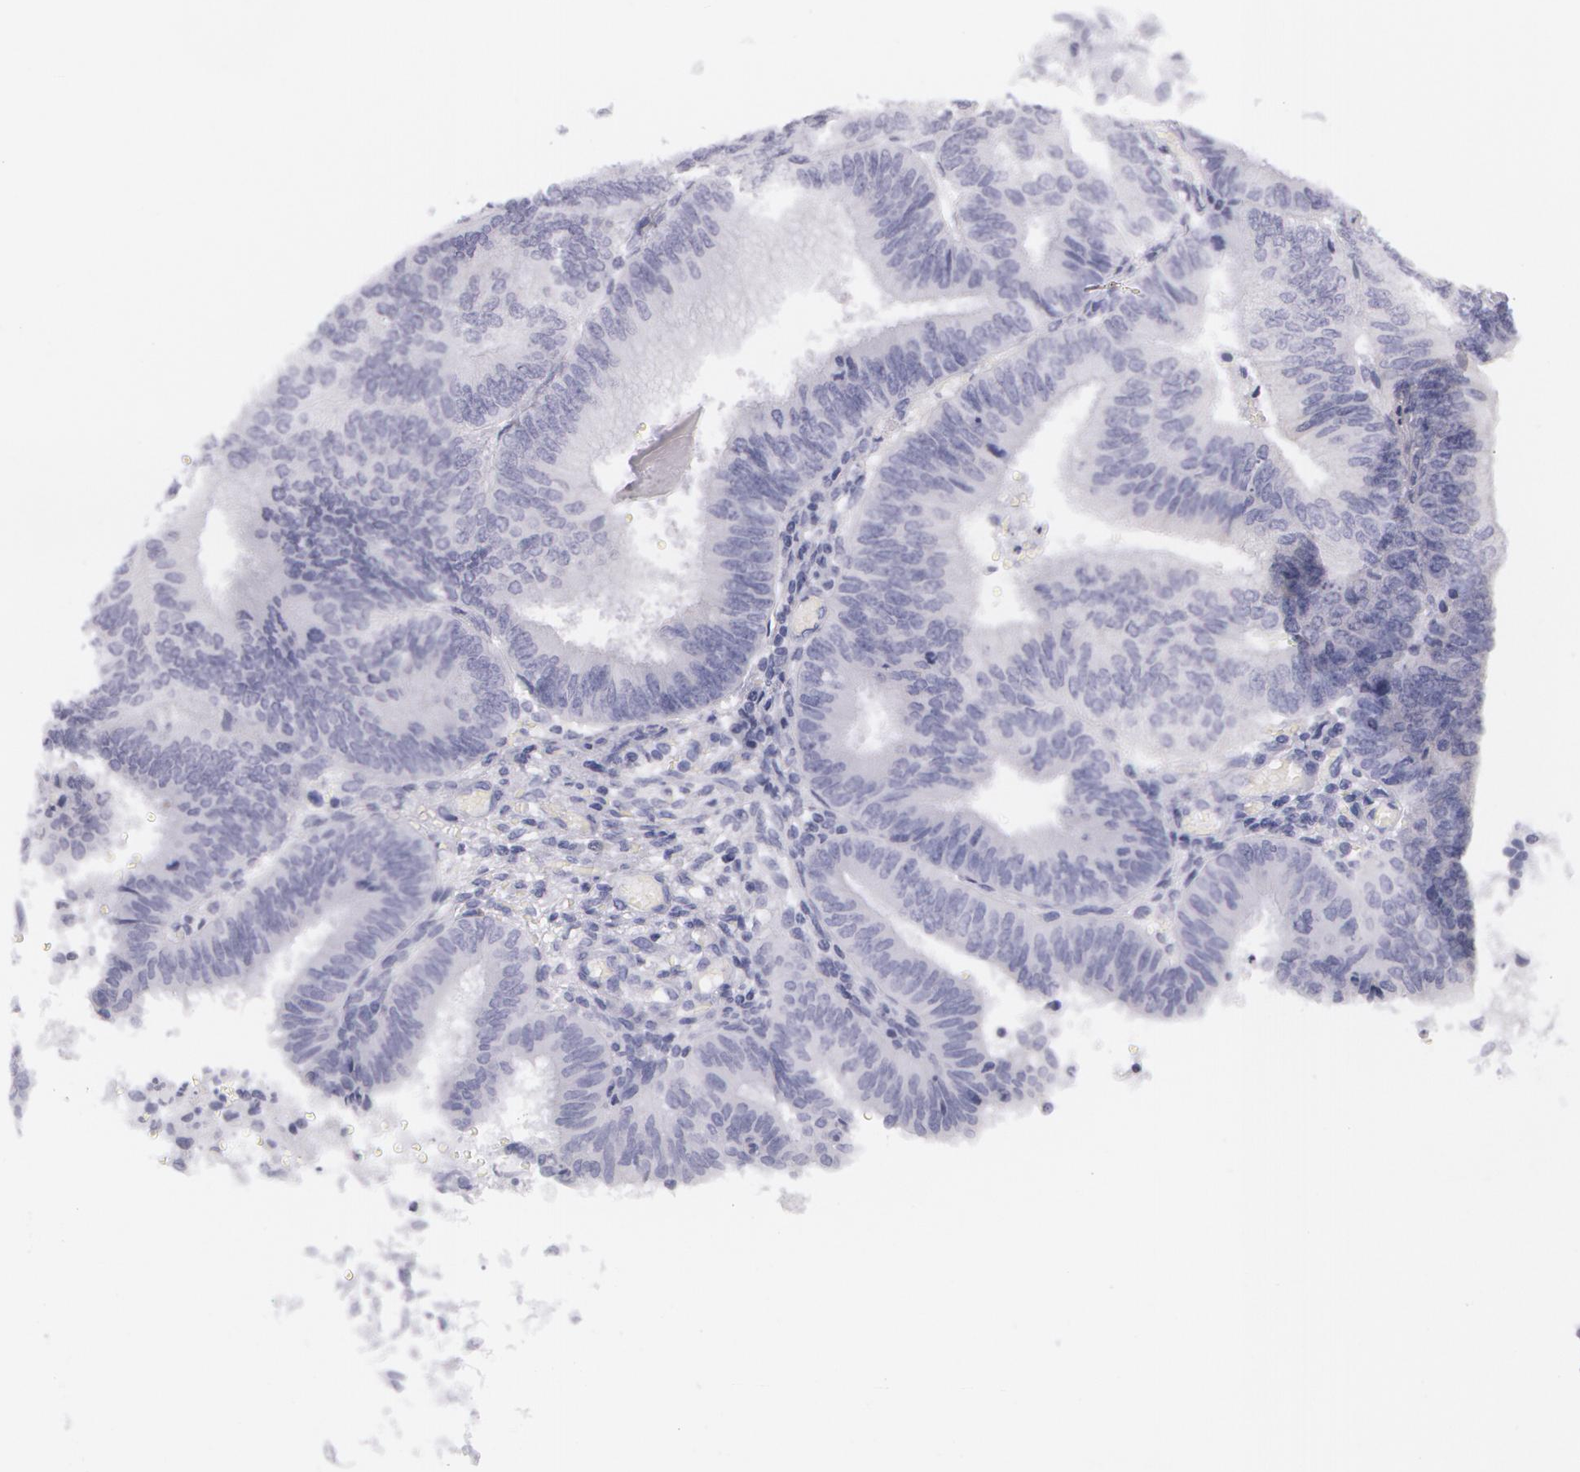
{"staining": {"intensity": "negative", "quantity": "none", "location": "none"}, "tissue": "endometrial cancer", "cell_type": "Tumor cells", "image_type": "cancer", "snomed": [{"axis": "morphology", "description": "Adenocarcinoma, NOS"}, {"axis": "topography", "description": "Endometrium"}], "caption": "DAB immunohistochemical staining of human adenocarcinoma (endometrial) exhibits no significant expression in tumor cells.", "gene": "AMACR", "patient": {"sex": "female", "age": 55}}